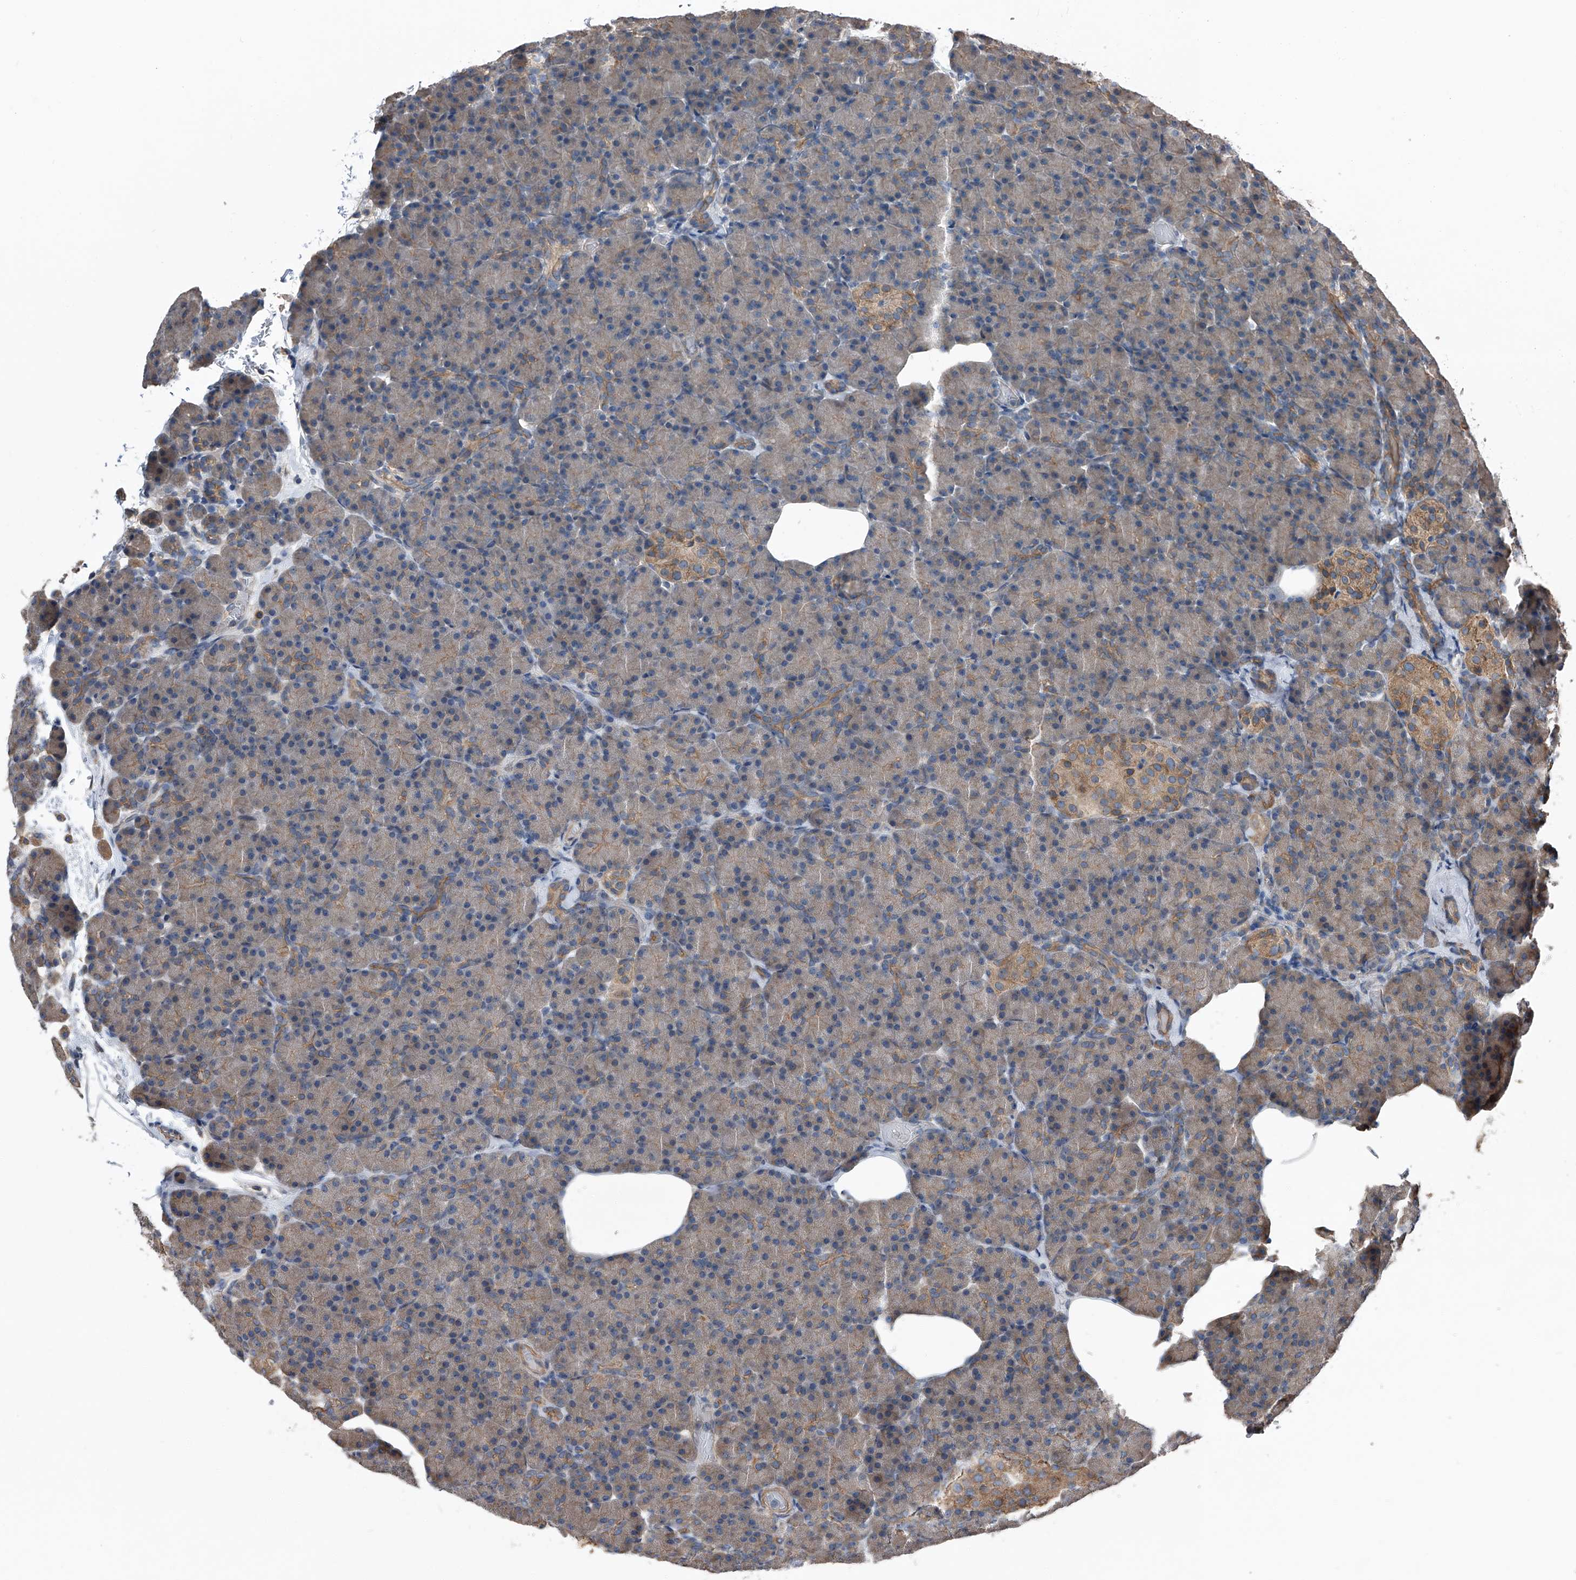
{"staining": {"intensity": "moderate", "quantity": "<25%", "location": "cytoplasmic/membranous"}, "tissue": "pancreas", "cell_type": "Exocrine glandular cells", "image_type": "normal", "snomed": [{"axis": "morphology", "description": "Normal tissue, NOS"}, {"axis": "topography", "description": "Pancreas"}], "caption": "Protein positivity by immunohistochemistry (IHC) demonstrates moderate cytoplasmic/membranous staining in about <25% of exocrine glandular cells in normal pancreas. (DAB IHC, brown staining for protein, blue staining for nuclei).", "gene": "KCNJ2", "patient": {"sex": "female", "age": 43}}